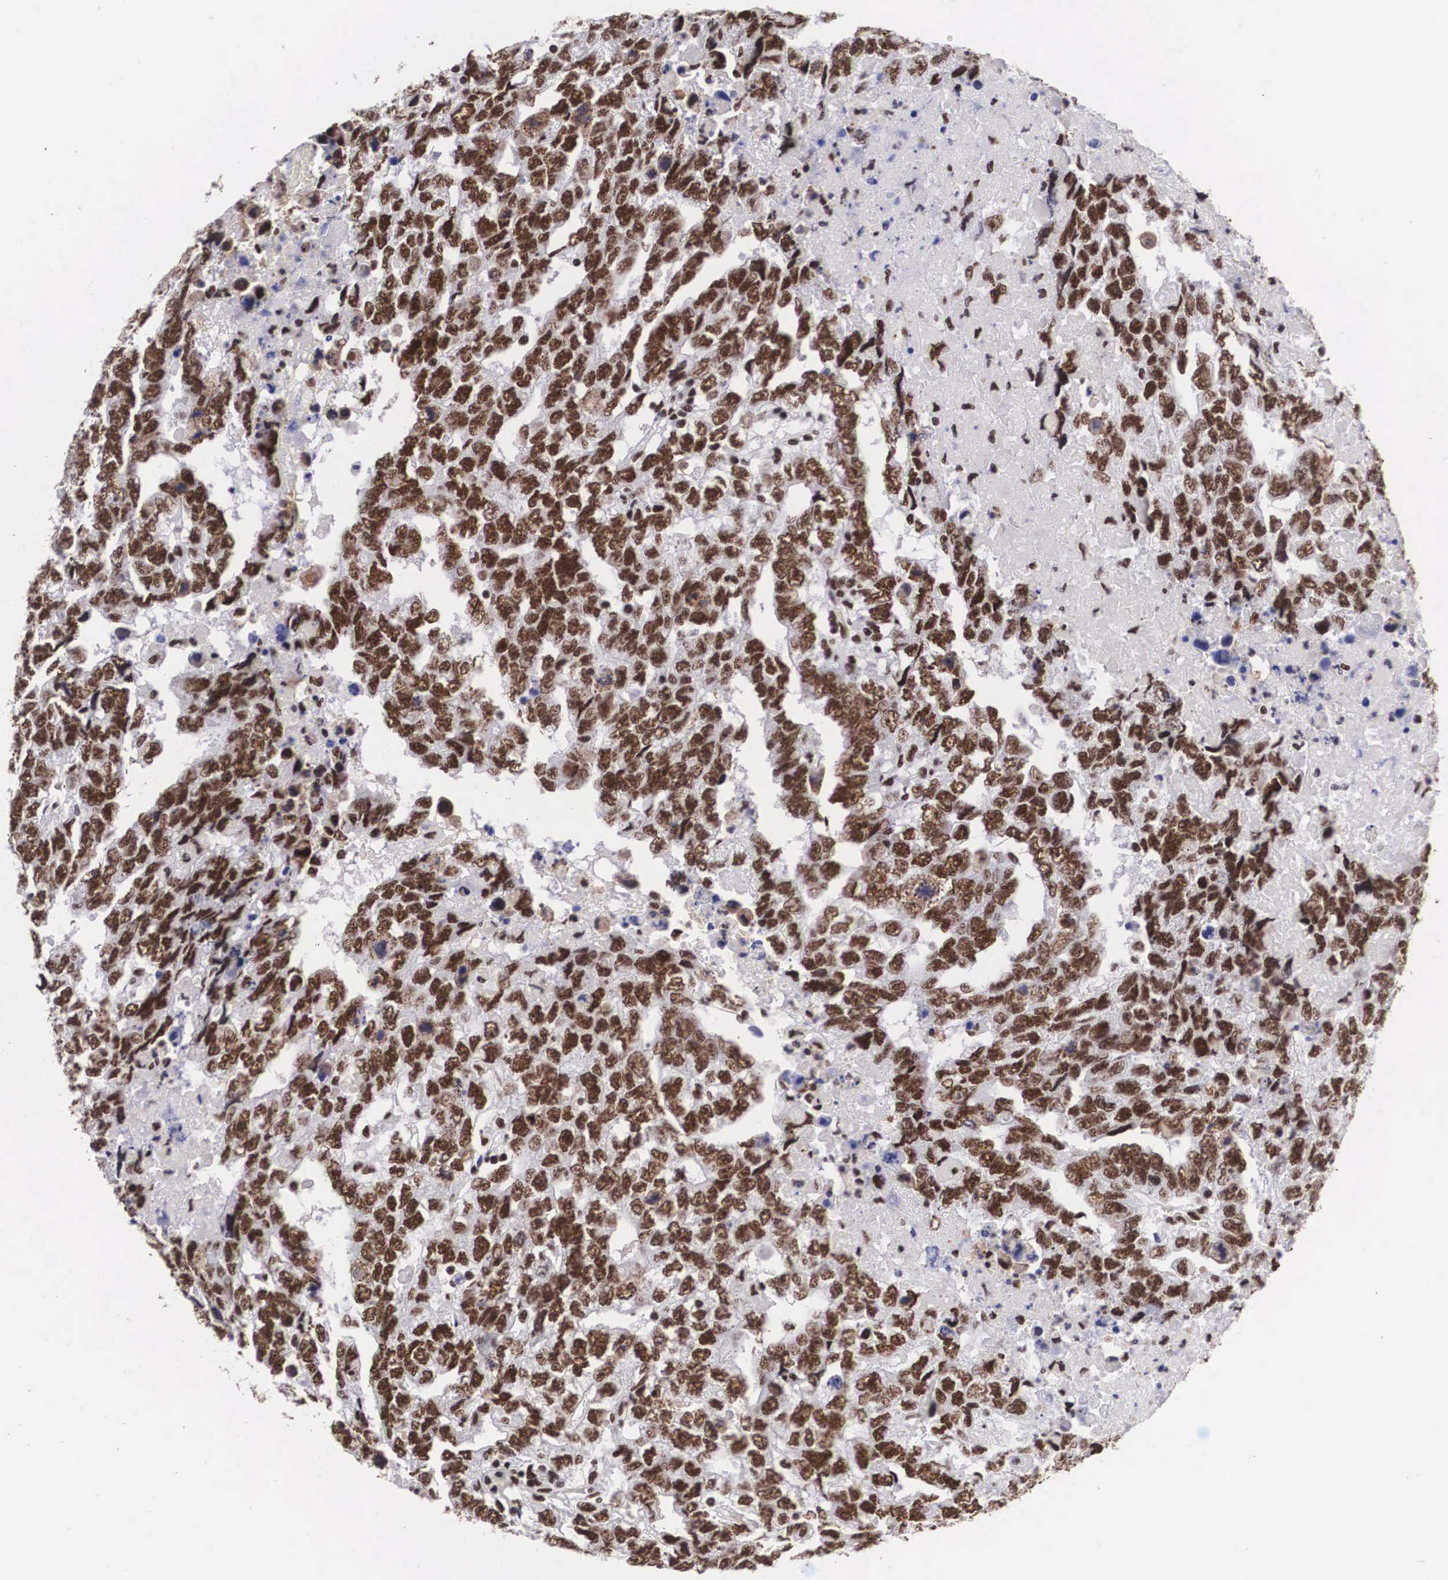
{"staining": {"intensity": "moderate", "quantity": ">75%", "location": "nuclear"}, "tissue": "testis cancer", "cell_type": "Tumor cells", "image_type": "cancer", "snomed": [{"axis": "morphology", "description": "Carcinoma, Embryonal, NOS"}, {"axis": "topography", "description": "Testis"}], "caption": "Protein expression analysis of testis cancer (embryonal carcinoma) shows moderate nuclear expression in about >75% of tumor cells.", "gene": "SF3A1", "patient": {"sex": "male", "age": 36}}